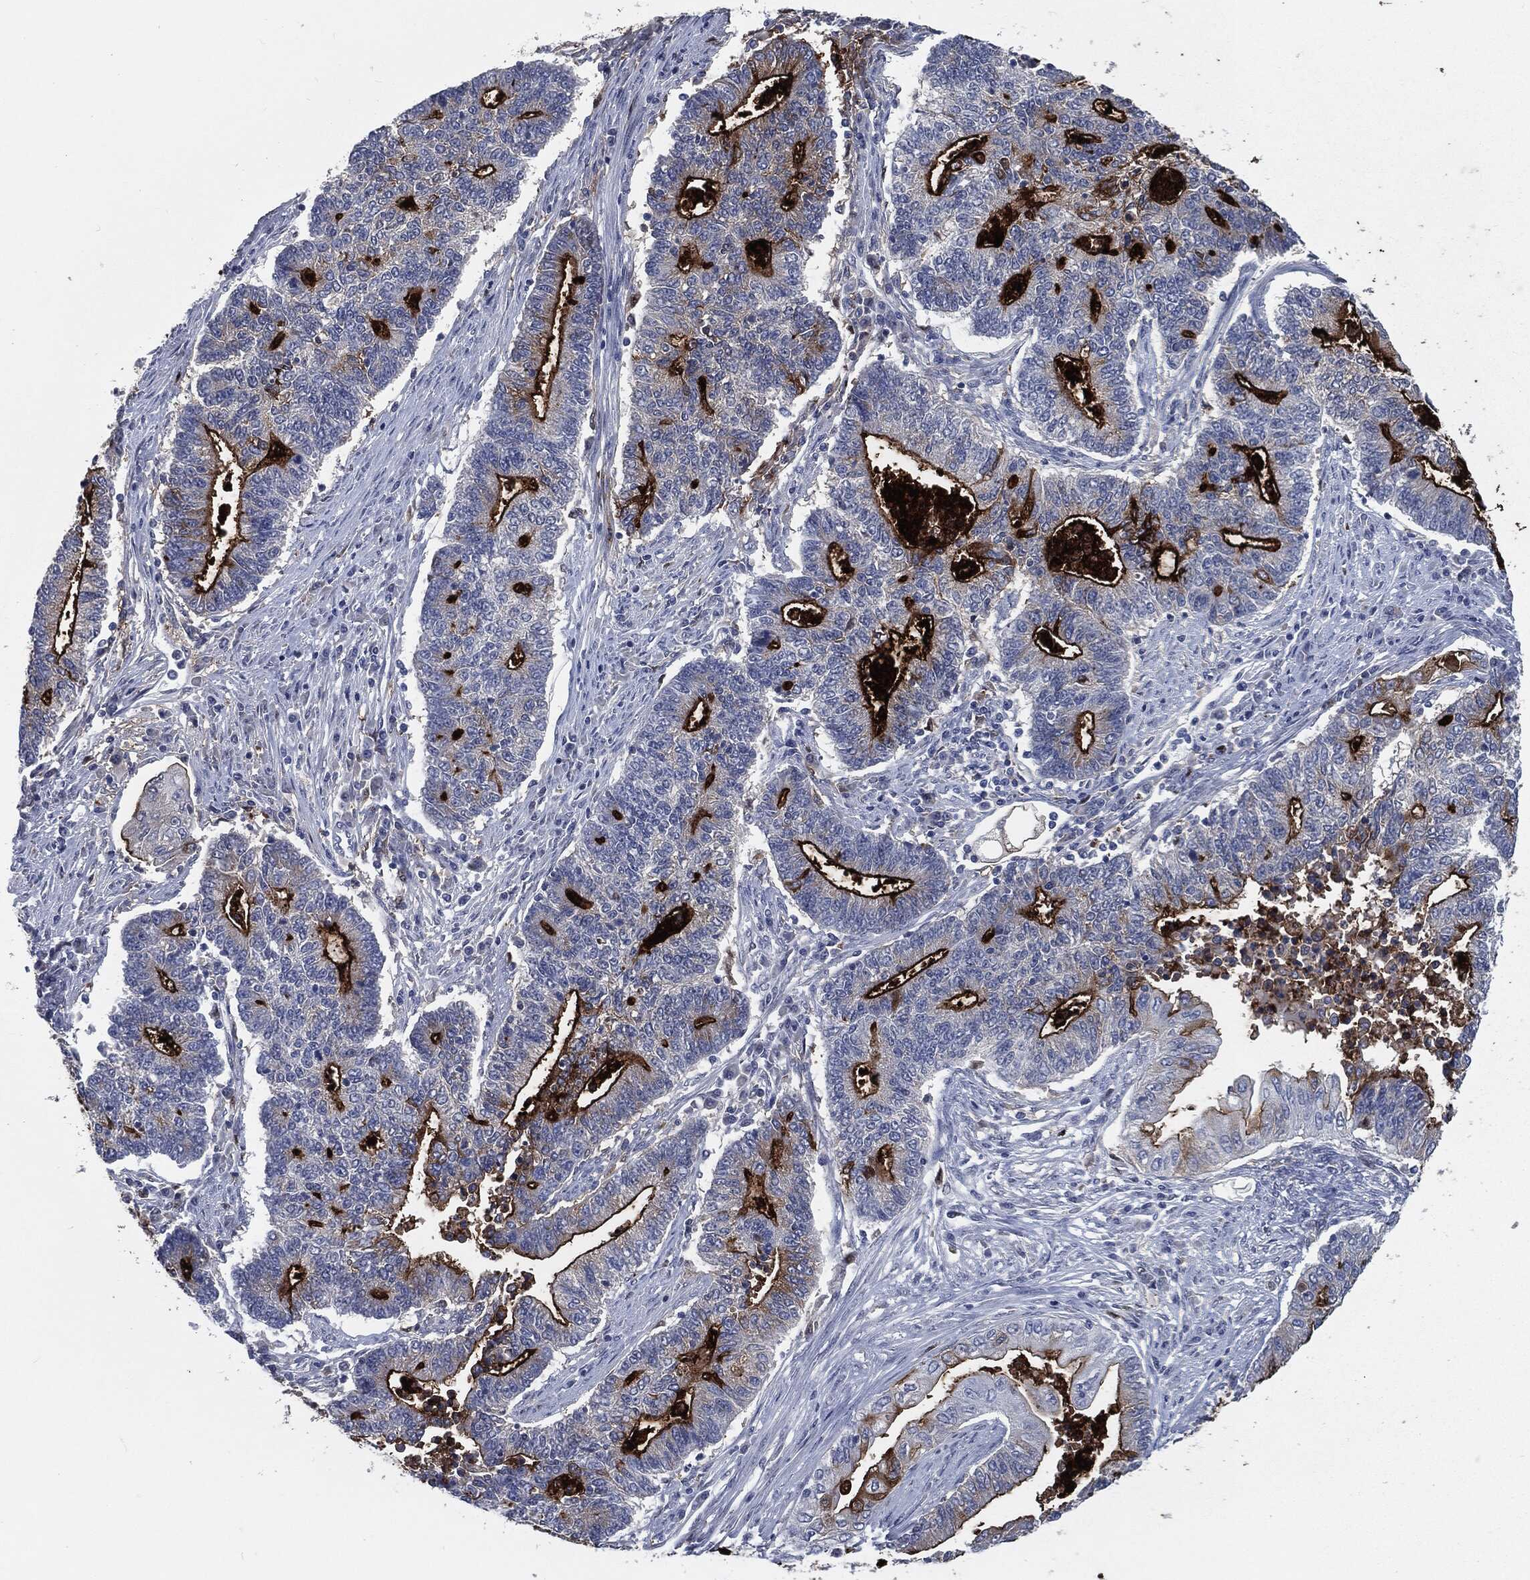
{"staining": {"intensity": "strong", "quantity": "25%-75%", "location": "cytoplasmic/membranous"}, "tissue": "endometrial cancer", "cell_type": "Tumor cells", "image_type": "cancer", "snomed": [{"axis": "morphology", "description": "Adenocarcinoma, NOS"}, {"axis": "topography", "description": "Uterus"}, {"axis": "topography", "description": "Endometrium"}], "caption": "Brown immunohistochemical staining in endometrial adenocarcinoma exhibits strong cytoplasmic/membranous staining in approximately 25%-75% of tumor cells.", "gene": "PROM1", "patient": {"sex": "female", "age": 54}}